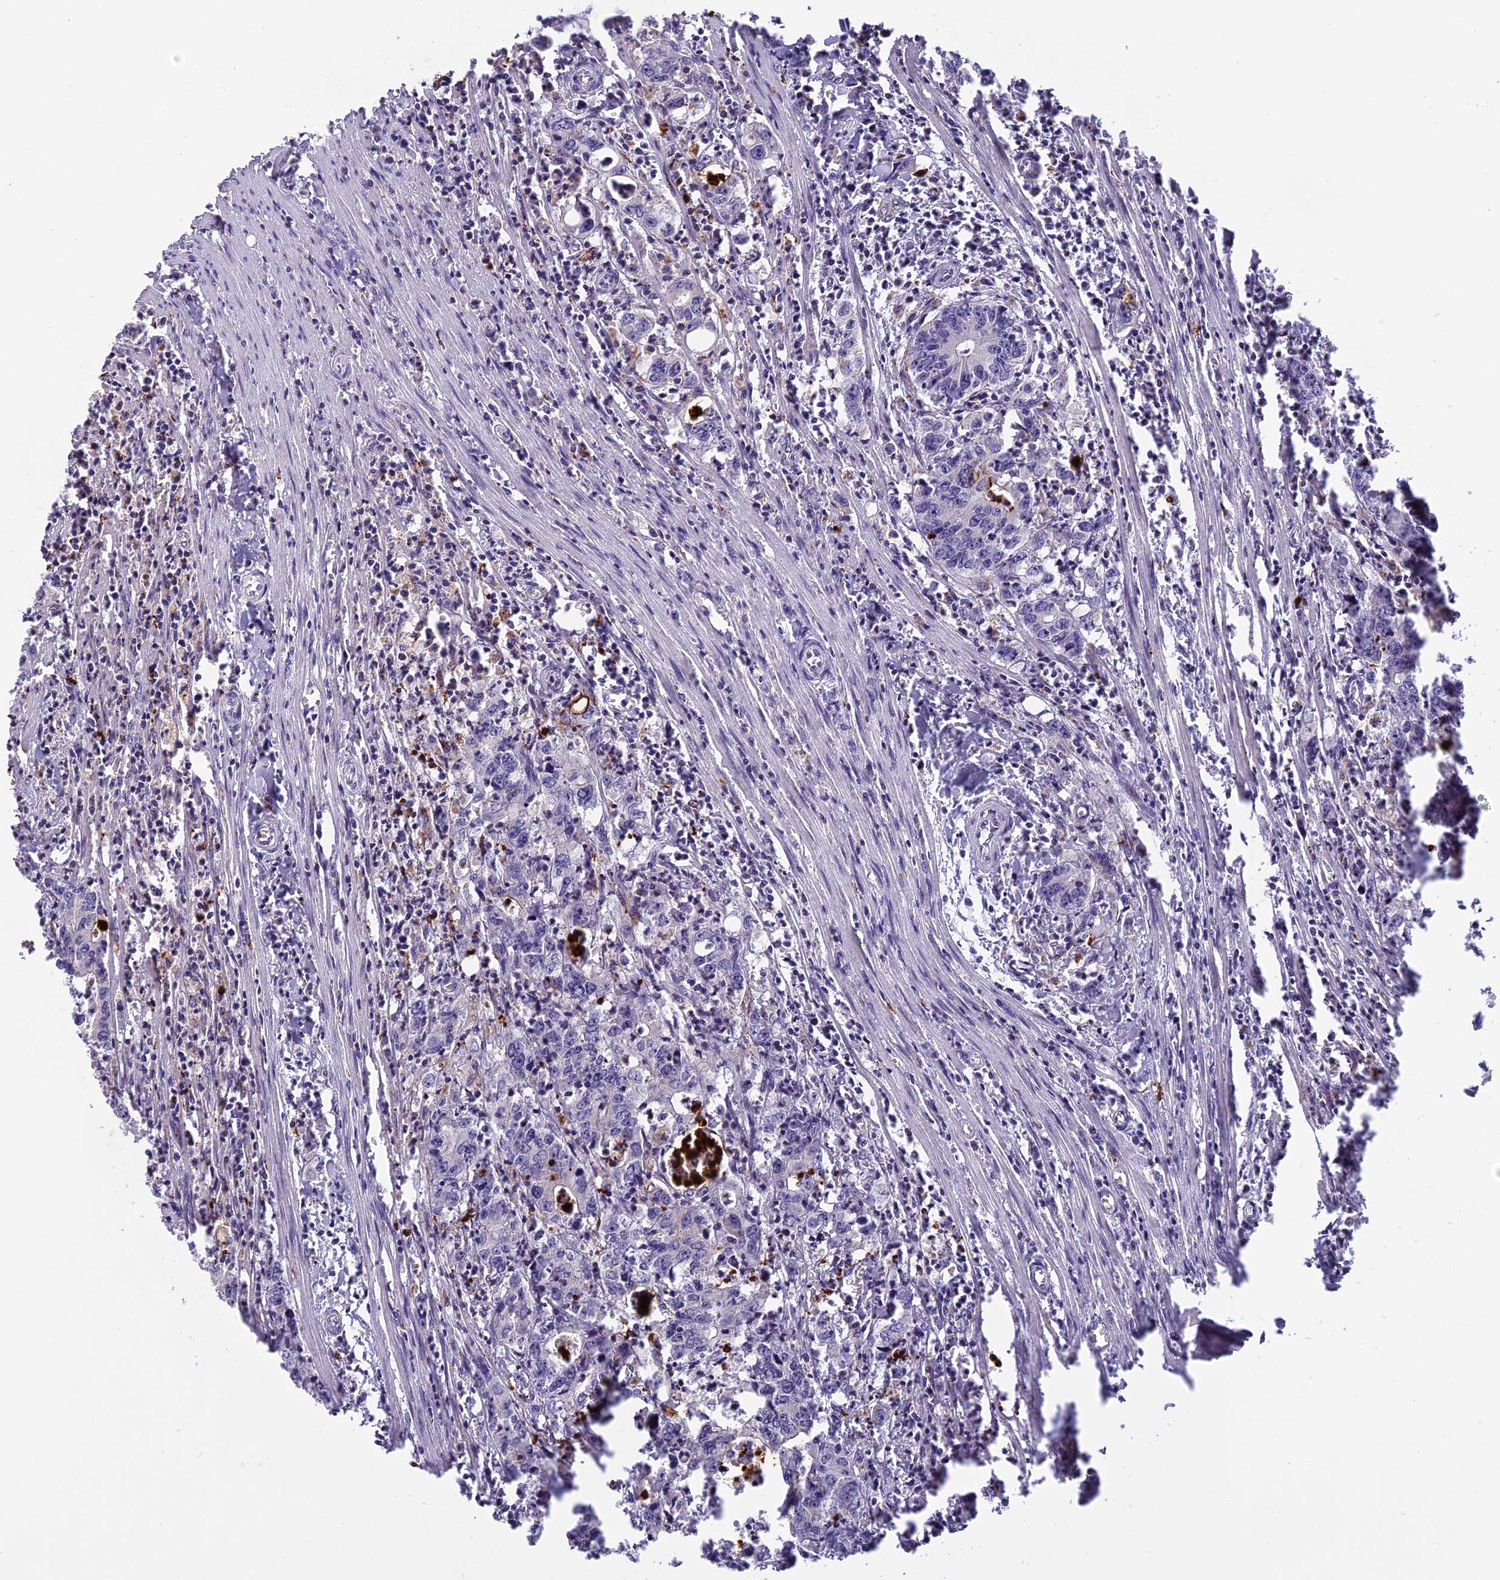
{"staining": {"intensity": "negative", "quantity": "none", "location": "none"}, "tissue": "colorectal cancer", "cell_type": "Tumor cells", "image_type": "cancer", "snomed": [{"axis": "morphology", "description": "Adenocarcinoma, NOS"}, {"axis": "topography", "description": "Colon"}], "caption": "Immunohistochemical staining of colorectal cancer (adenocarcinoma) reveals no significant expression in tumor cells.", "gene": "SEMA7A", "patient": {"sex": "female", "age": 75}}